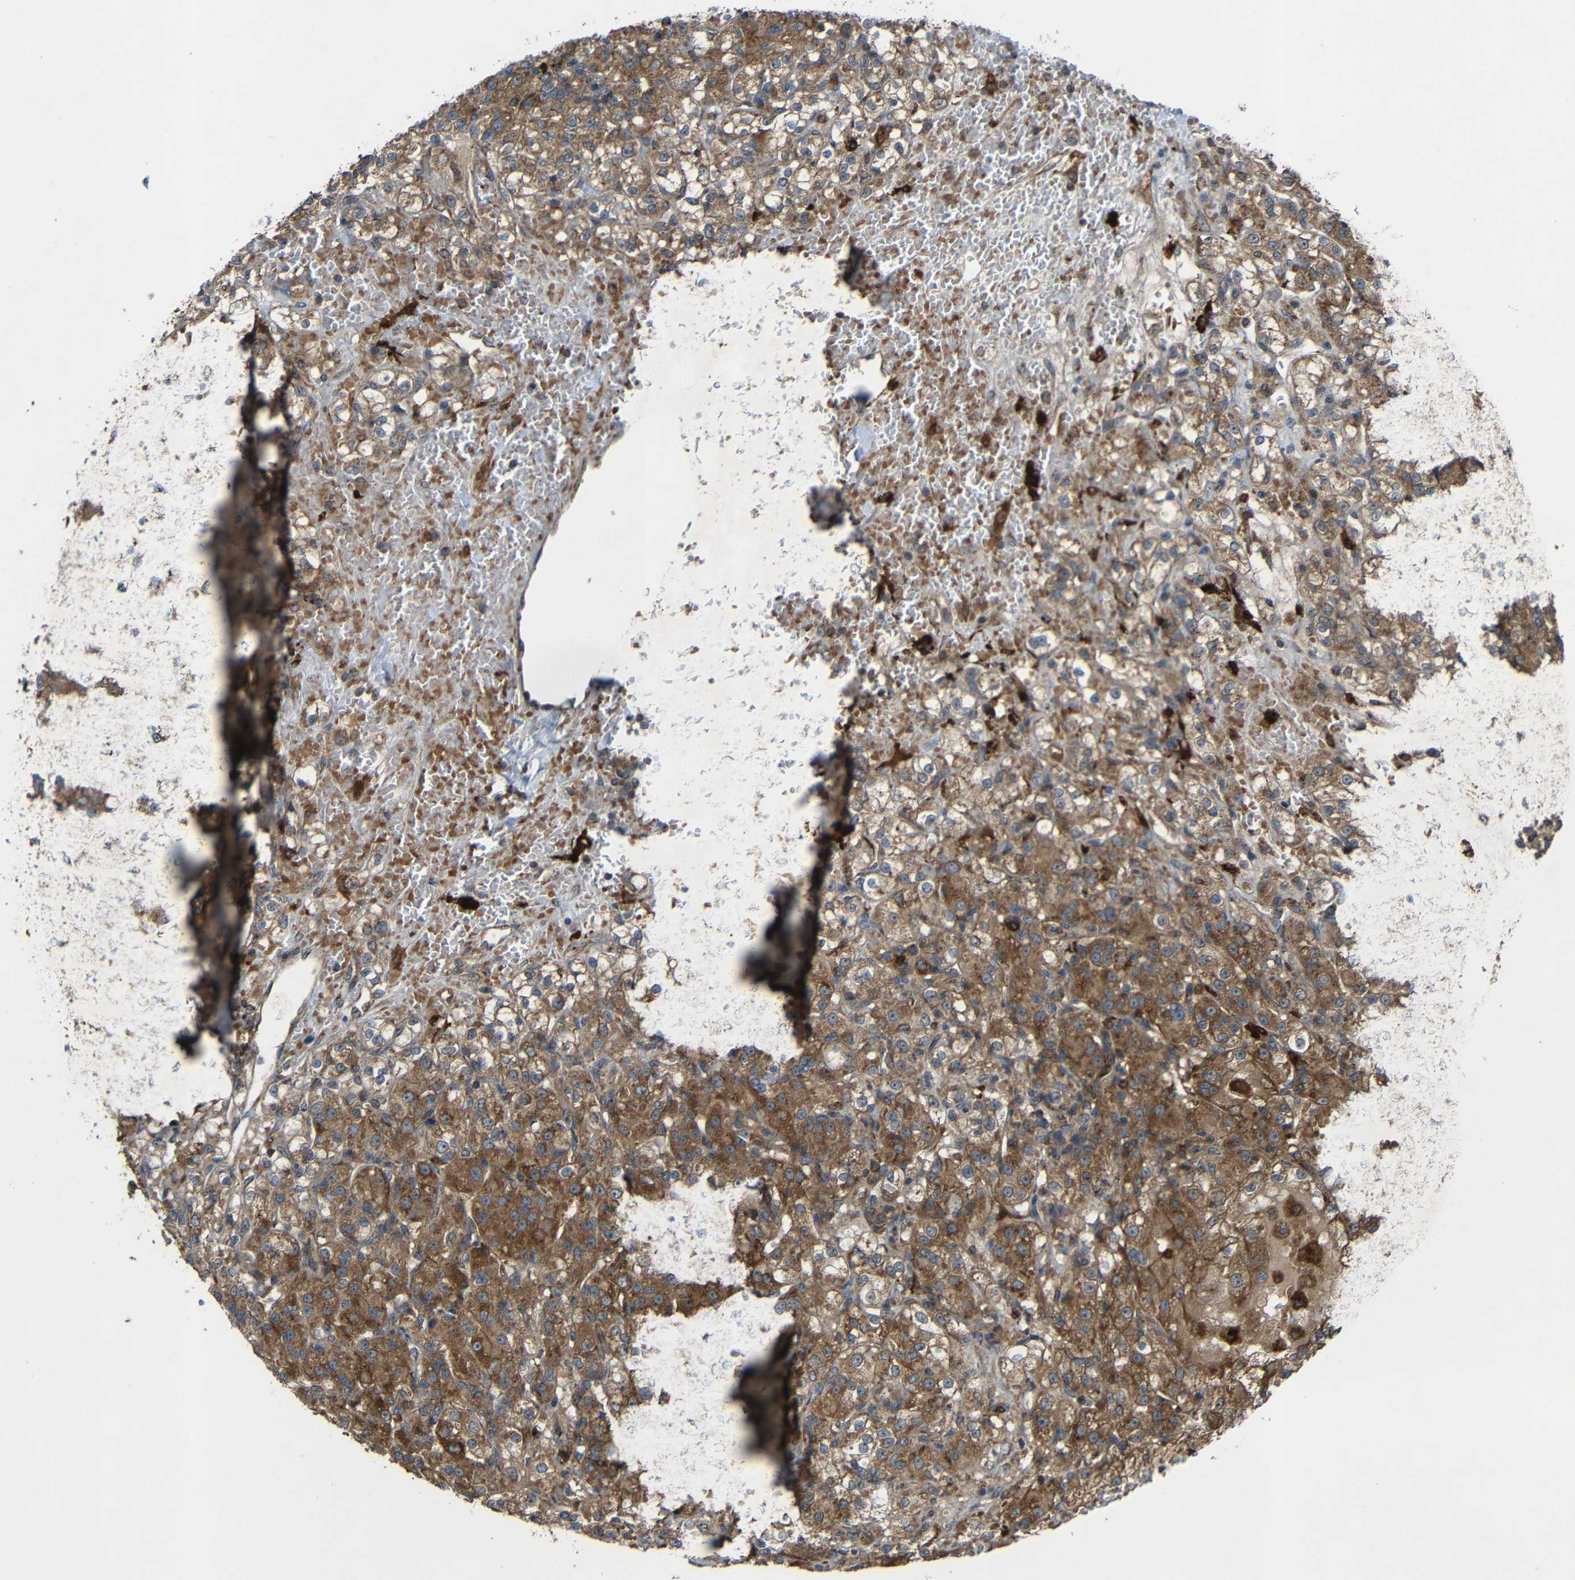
{"staining": {"intensity": "strong", "quantity": "25%-75%", "location": "cytoplasmic/membranous"}, "tissue": "renal cancer", "cell_type": "Tumor cells", "image_type": "cancer", "snomed": [{"axis": "morphology", "description": "Normal tissue, NOS"}, {"axis": "morphology", "description": "Adenocarcinoma, NOS"}, {"axis": "topography", "description": "Kidney"}], "caption": "Immunohistochemistry (IHC) of renal cancer (adenocarcinoma) displays high levels of strong cytoplasmic/membranous staining in approximately 25%-75% of tumor cells. (DAB (3,3'-diaminobenzidine) = brown stain, brightfield microscopy at high magnification).", "gene": "C1GALT1", "patient": {"sex": "male", "age": 61}}